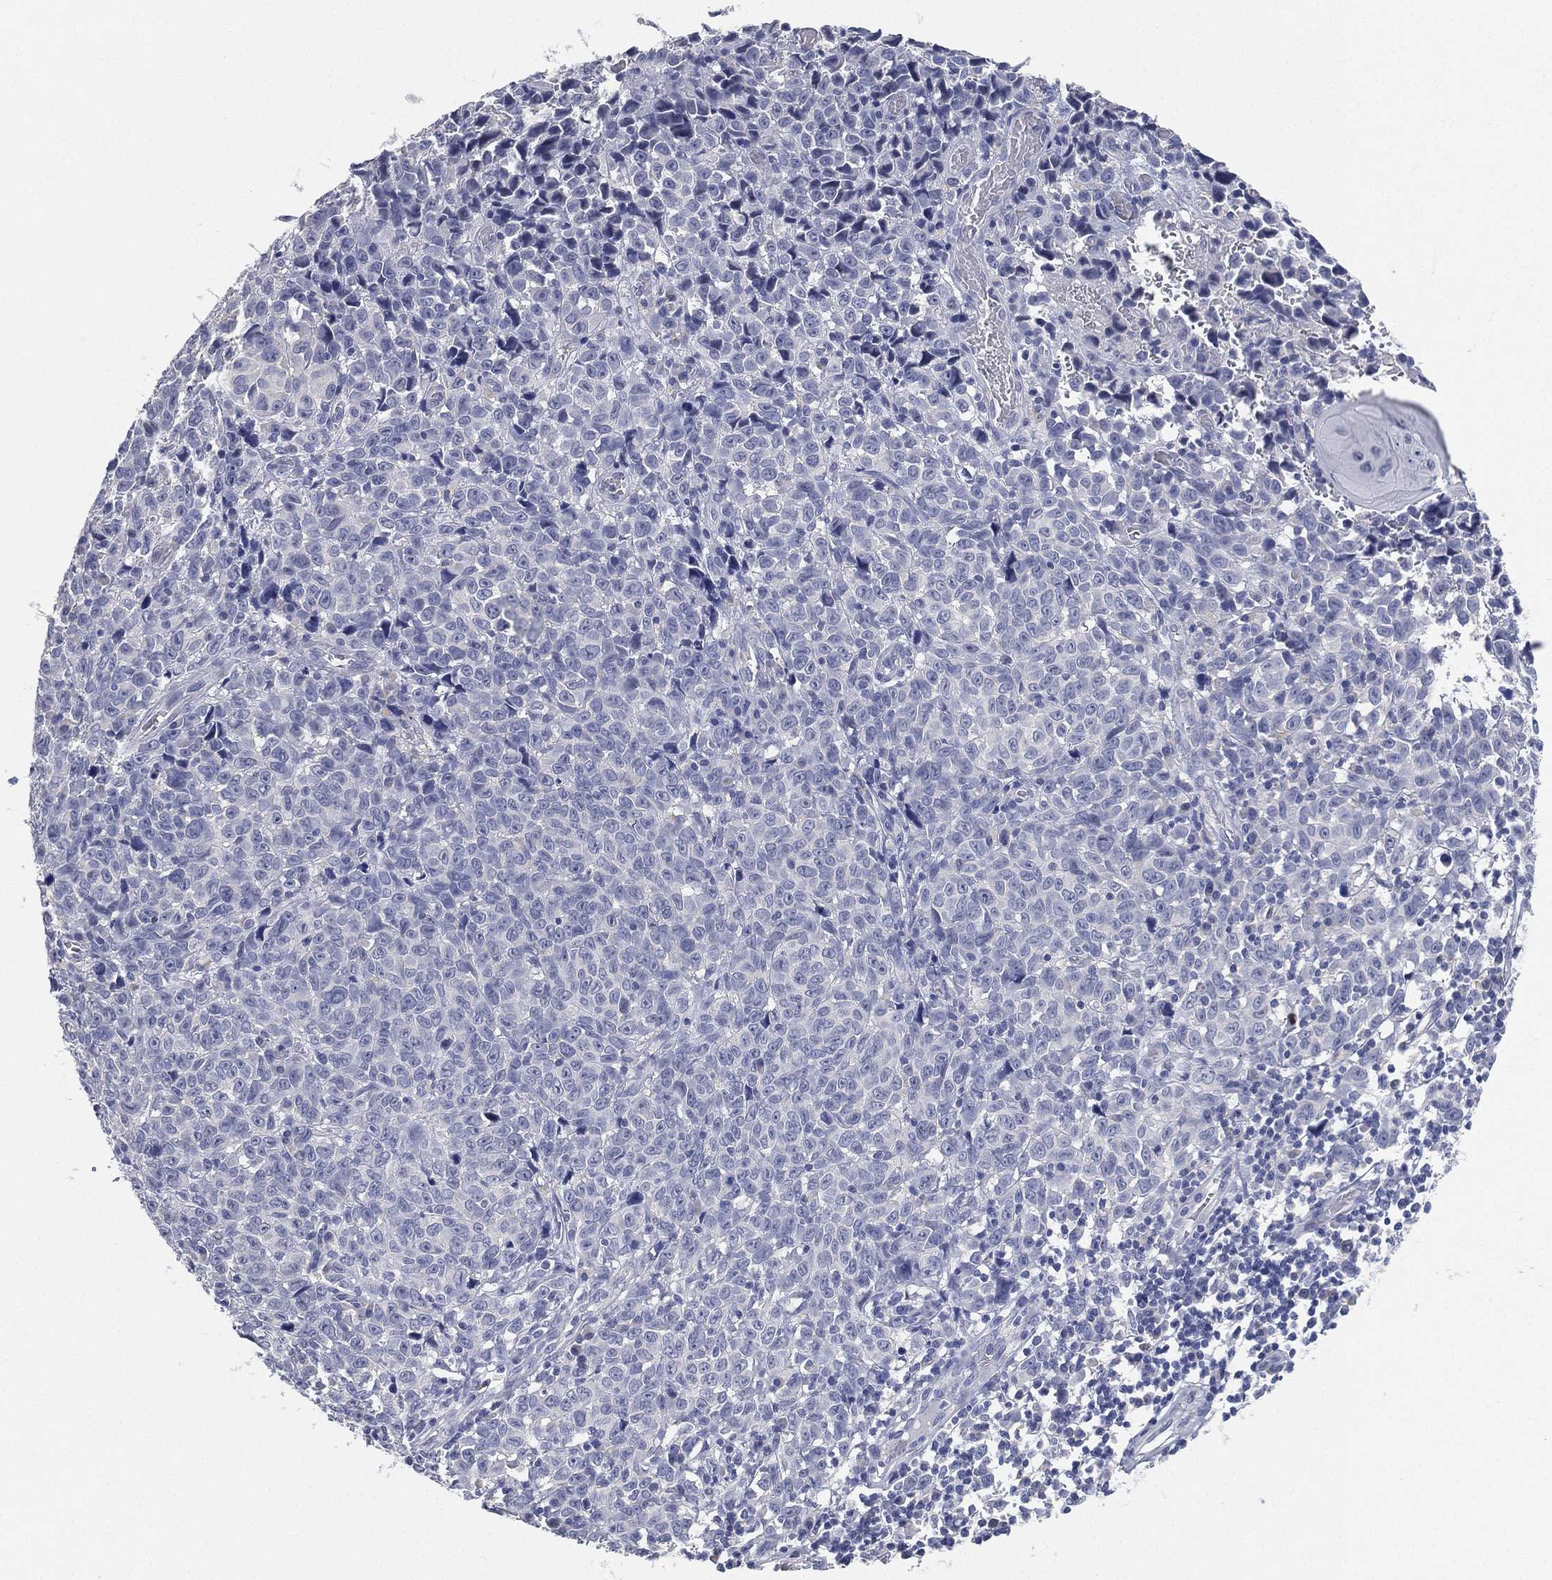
{"staining": {"intensity": "negative", "quantity": "none", "location": "none"}, "tissue": "melanoma", "cell_type": "Tumor cells", "image_type": "cancer", "snomed": [{"axis": "morphology", "description": "Malignant melanoma, NOS"}, {"axis": "topography", "description": "Vulva, labia, clitoris and Bartholin´s gland, NO"}], "caption": "DAB immunohistochemical staining of human melanoma shows no significant positivity in tumor cells.", "gene": "FAM187B", "patient": {"sex": "female", "age": 75}}